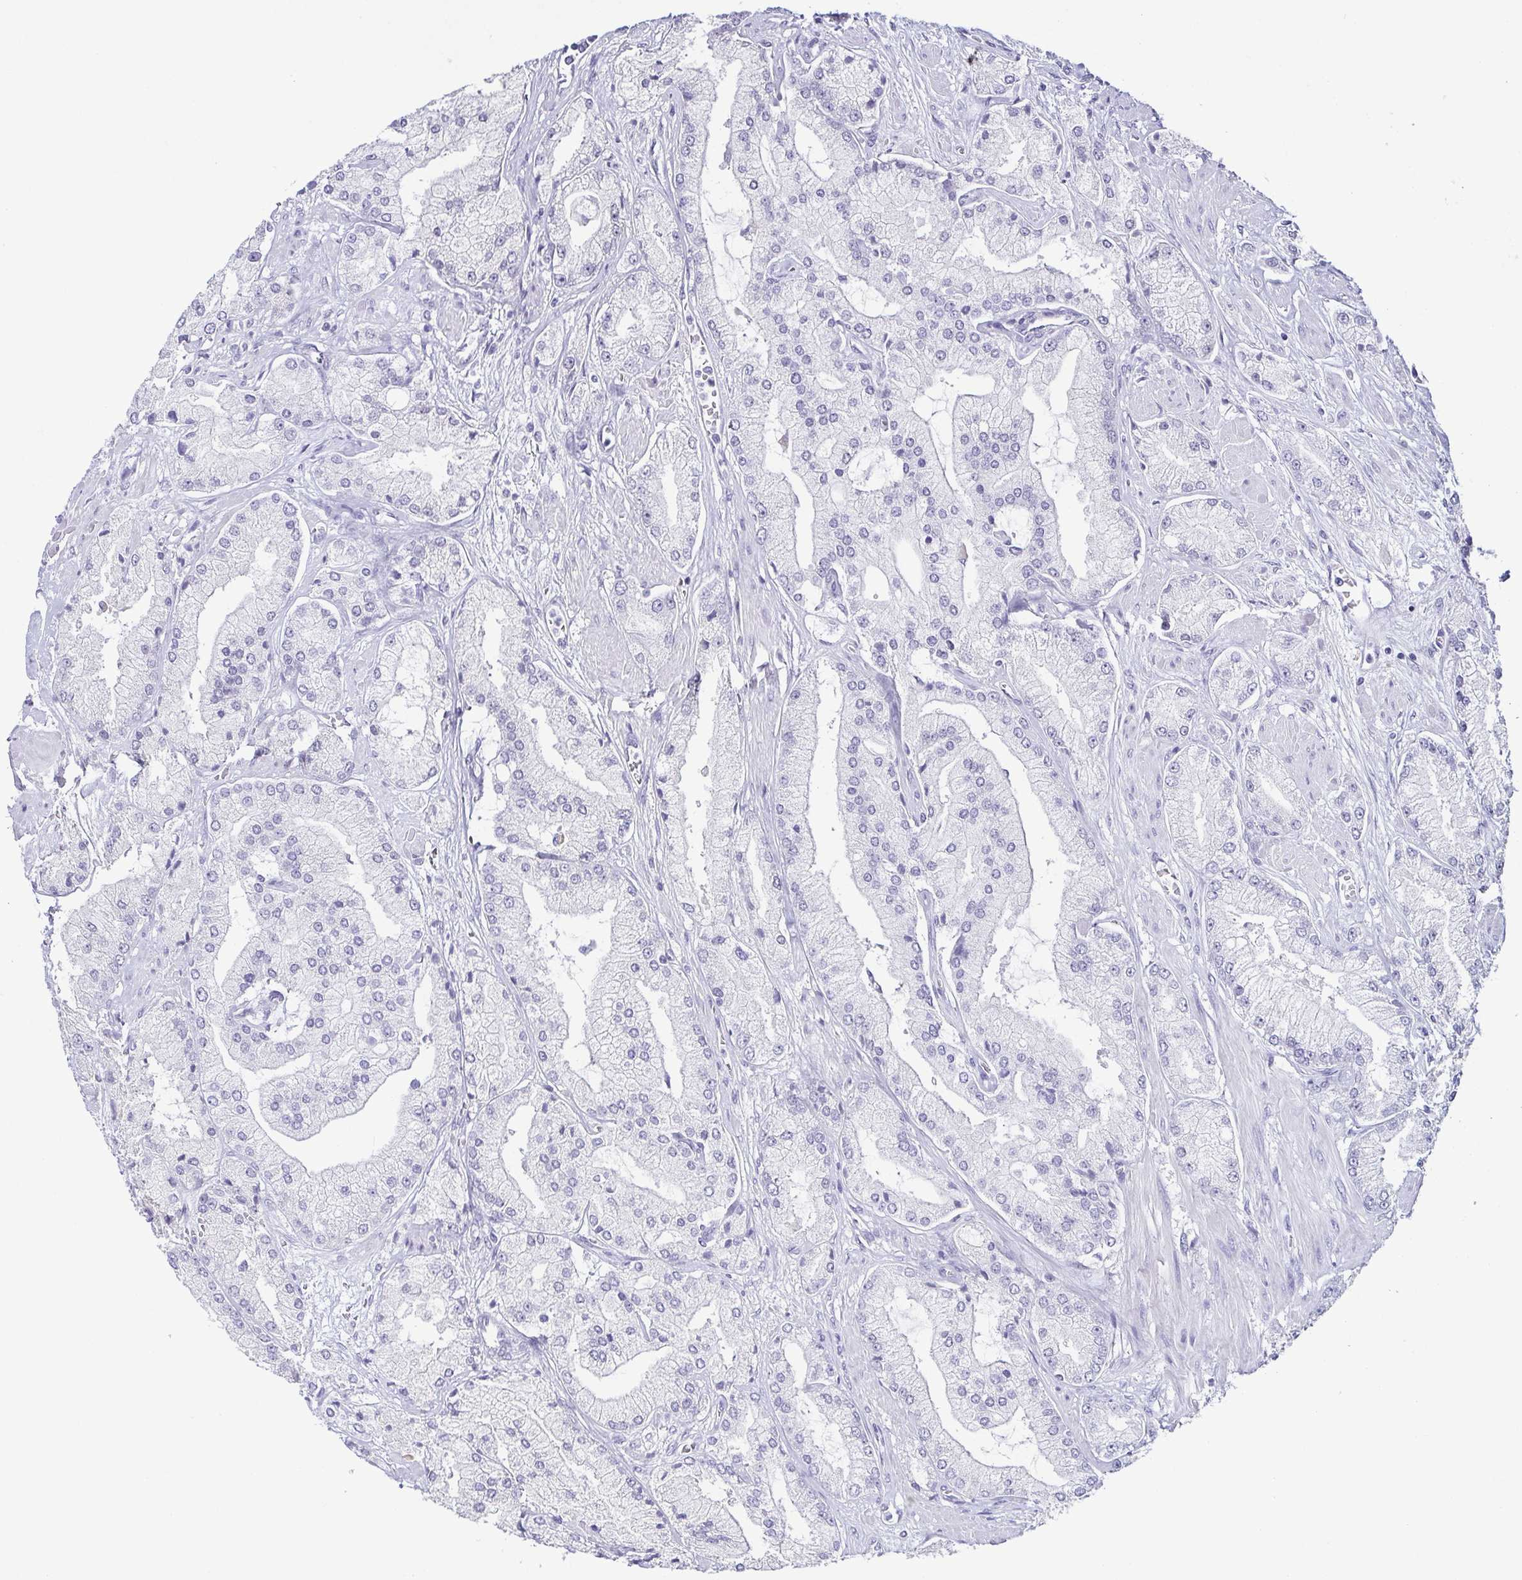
{"staining": {"intensity": "negative", "quantity": "none", "location": "none"}, "tissue": "prostate cancer", "cell_type": "Tumor cells", "image_type": "cancer", "snomed": [{"axis": "morphology", "description": "Adenocarcinoma, High grade"}, {"axis": "topography", "description": "Prostate"}], "caption": "A photomicrograph of prostate cancer stained for a protein shows no brown staining in tumor cells.", "gene": "TCF3", "patient": {"sex": "male", "age": 68}}